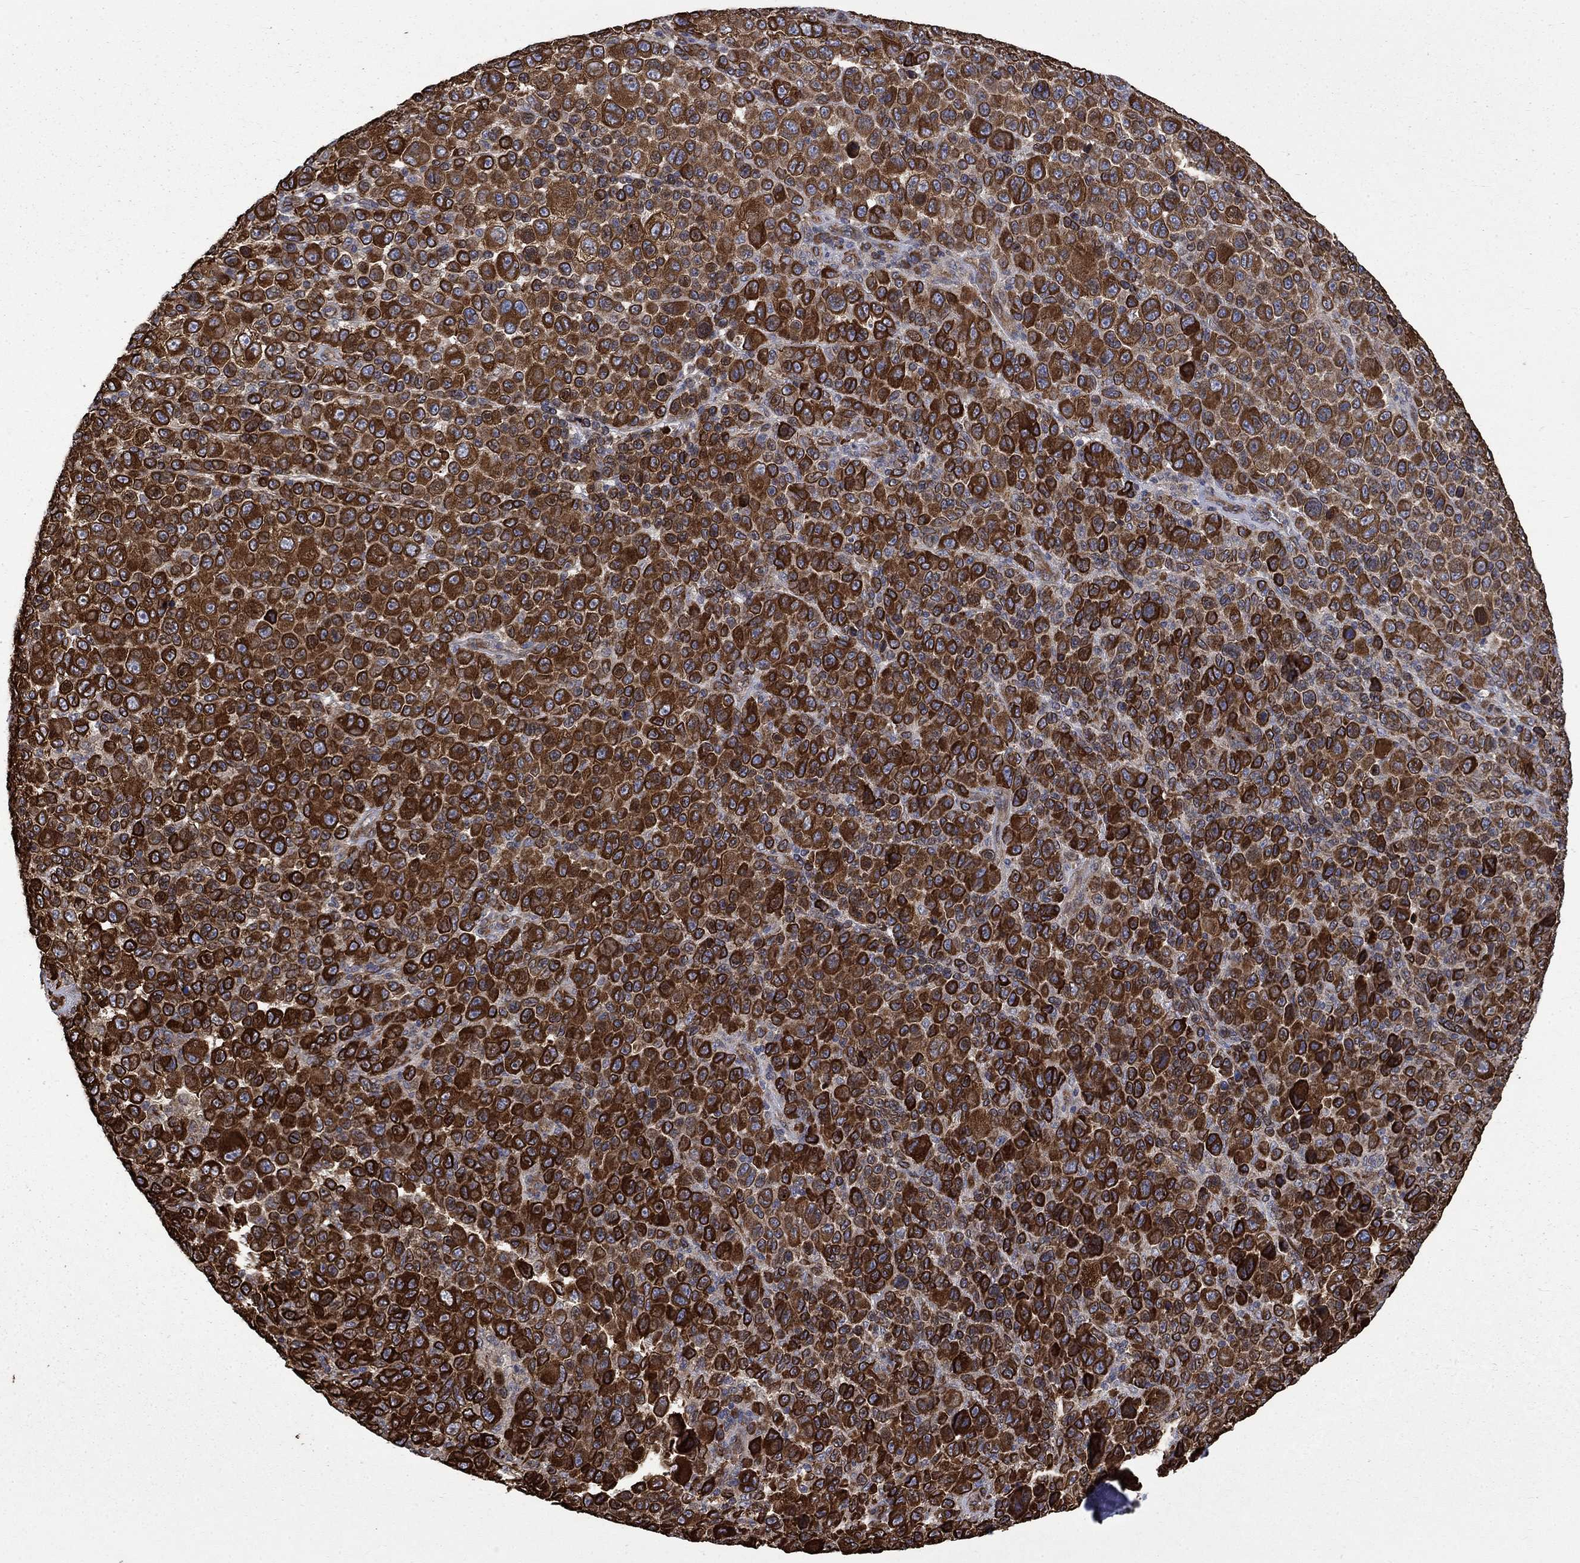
{"staining": {"intensity": "strong", "quantity": ">75%", "location": "cytoplasmic/membranous"}, "tissue": "melanoma", "cell_type": "Tumor cells", "image_type": "cancer", "snomed": [{"axis": "morphology", "description": "Malignant melanoma, NOS"}, {"axis": "topography", "description": "Skin"}], "caption": "Immunohistochemical staining of human malignant melanoma reveals high levels of strong cytoplasmic/membranous positivity in approximately >75% of tumor cells.", "gene": "CUTC", "patient": {"sex": "female", "age": 57}}